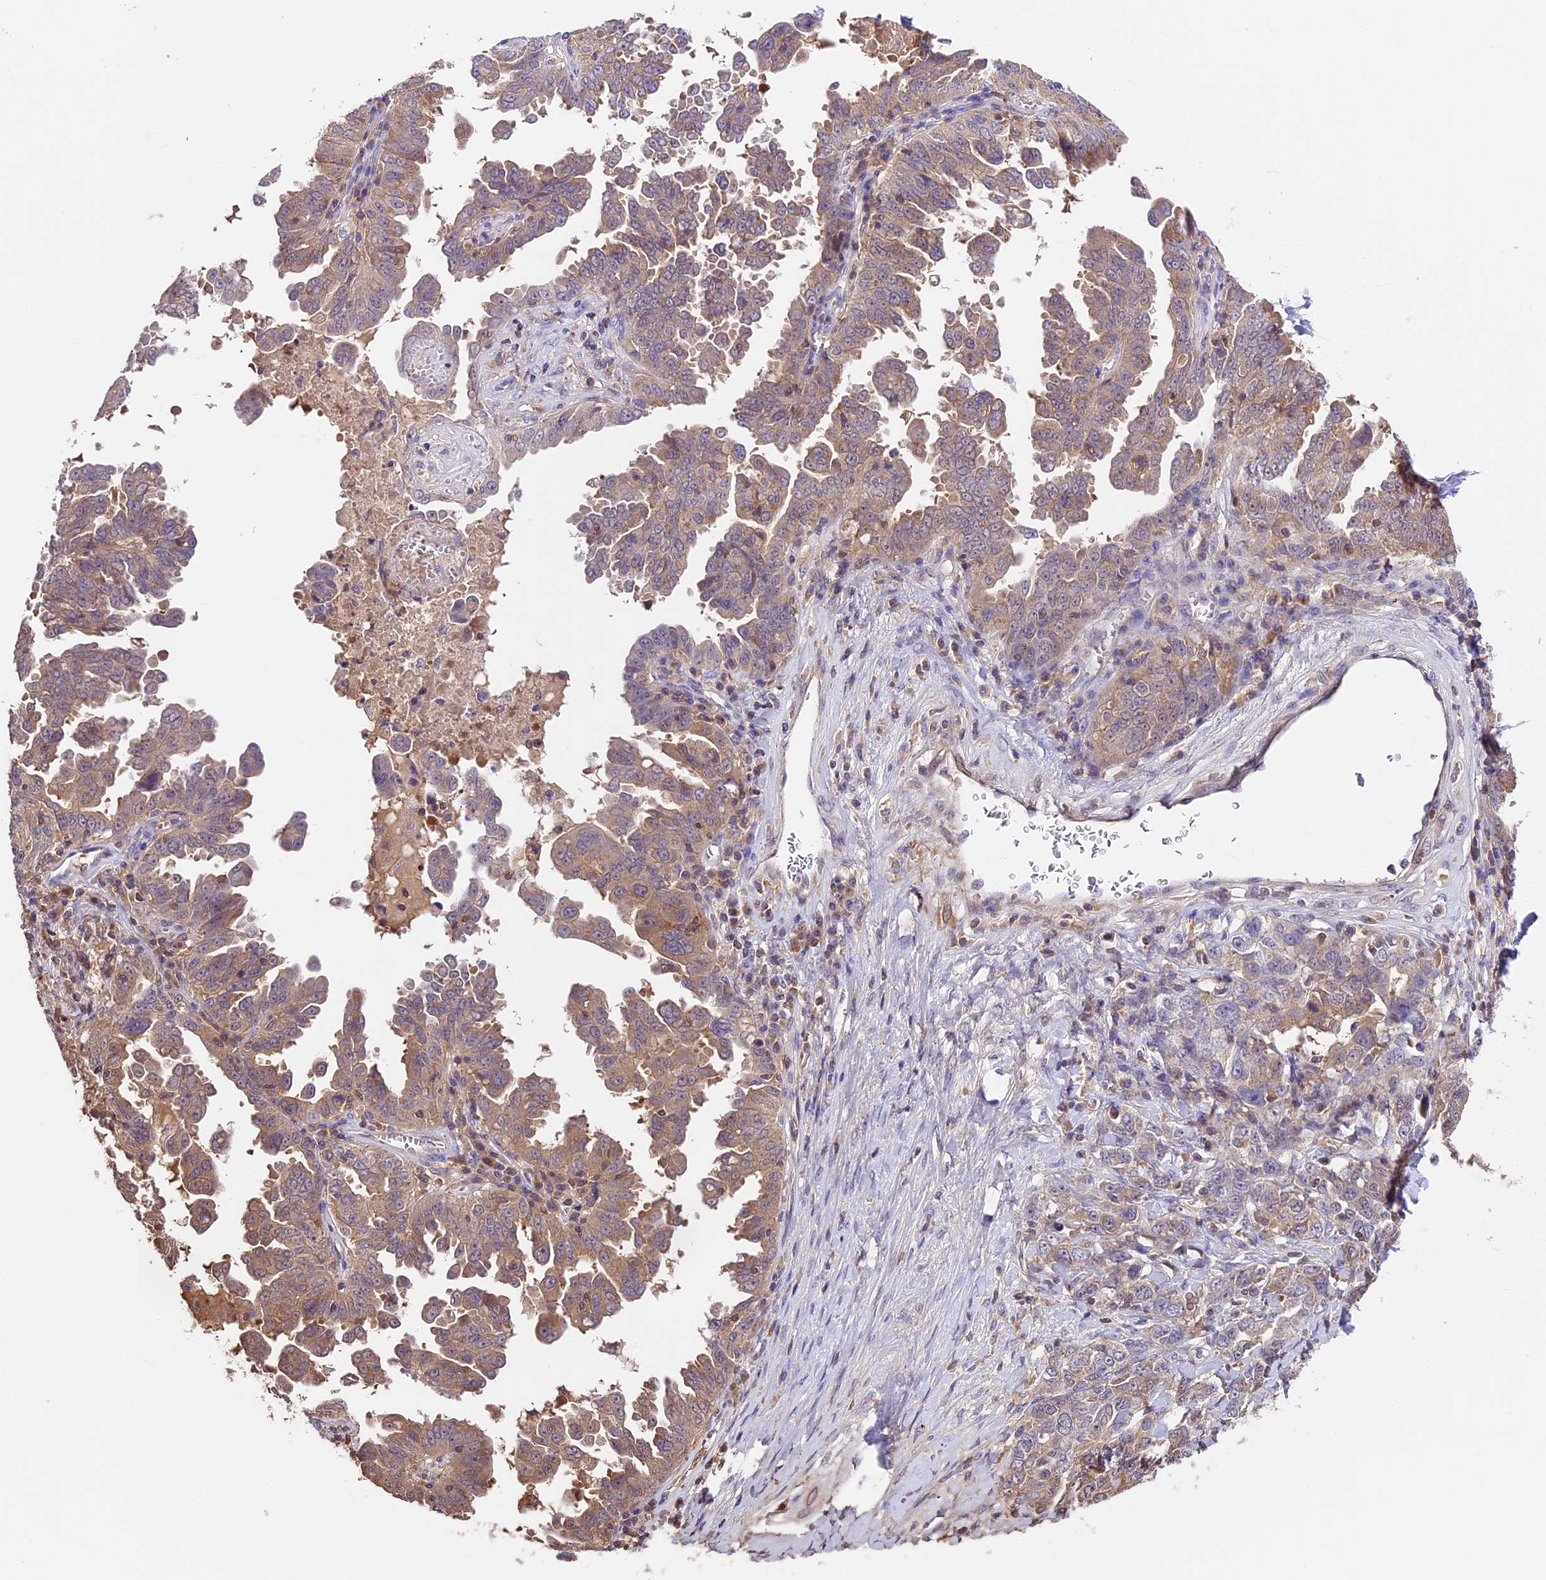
{"staining": {"intensity": "weak", "quantity": "25%-75%", "location": "cytoplasmic/membranous"}, "tissue": "ovarian cancer", "cell_type": "Tumor cells", "image_type": "cancer", "snomed": [{"axis": "morphology", "description": "Carcinoma, endometroid"}, {"axis": "topography", "description": "Ovary"}], "caption": "DAB immunohistochemical staining of ovarian cancer shows weak cytoplasmic/membranous protein expression in about 25%-75% of tumor cells.", "gene": "TBC1D1", "patient": {"sex": "female", "age": 62}}